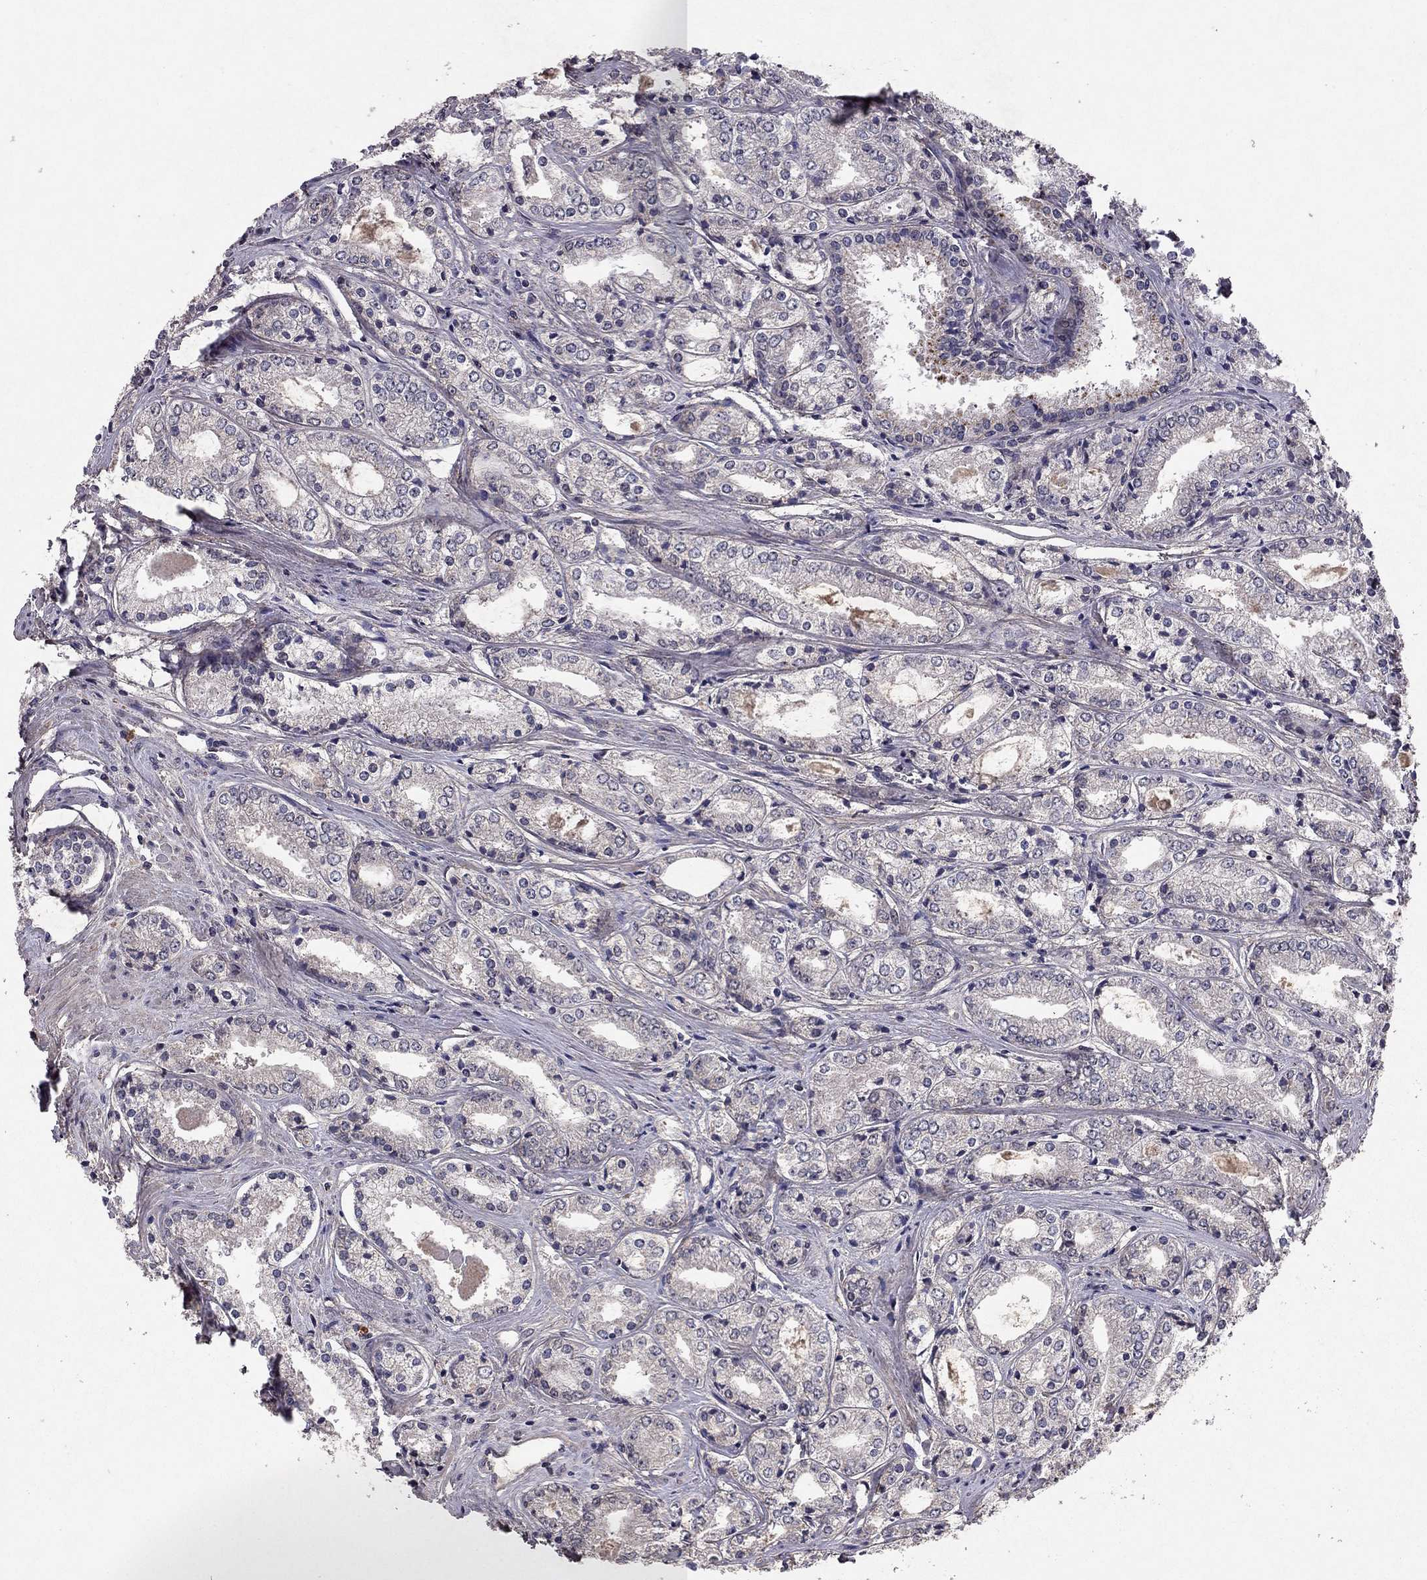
{"staining": {"intensity": "negative", "quantity": "none", "location": "none"}, "tissue": "prostate cancer", "cell_type": "Tumor cells", "image_type": "cancer", "snomed": [{"axis": "morphology", "description": "Adenocarcinoma, NOS"}, {"axis": "topography", "description": "Prostate"}], "caption": "Tumor cells show no significant staining in prostate cancer.", "gene": "ESR2", "patient": {"sex": "male", "age": 72}}